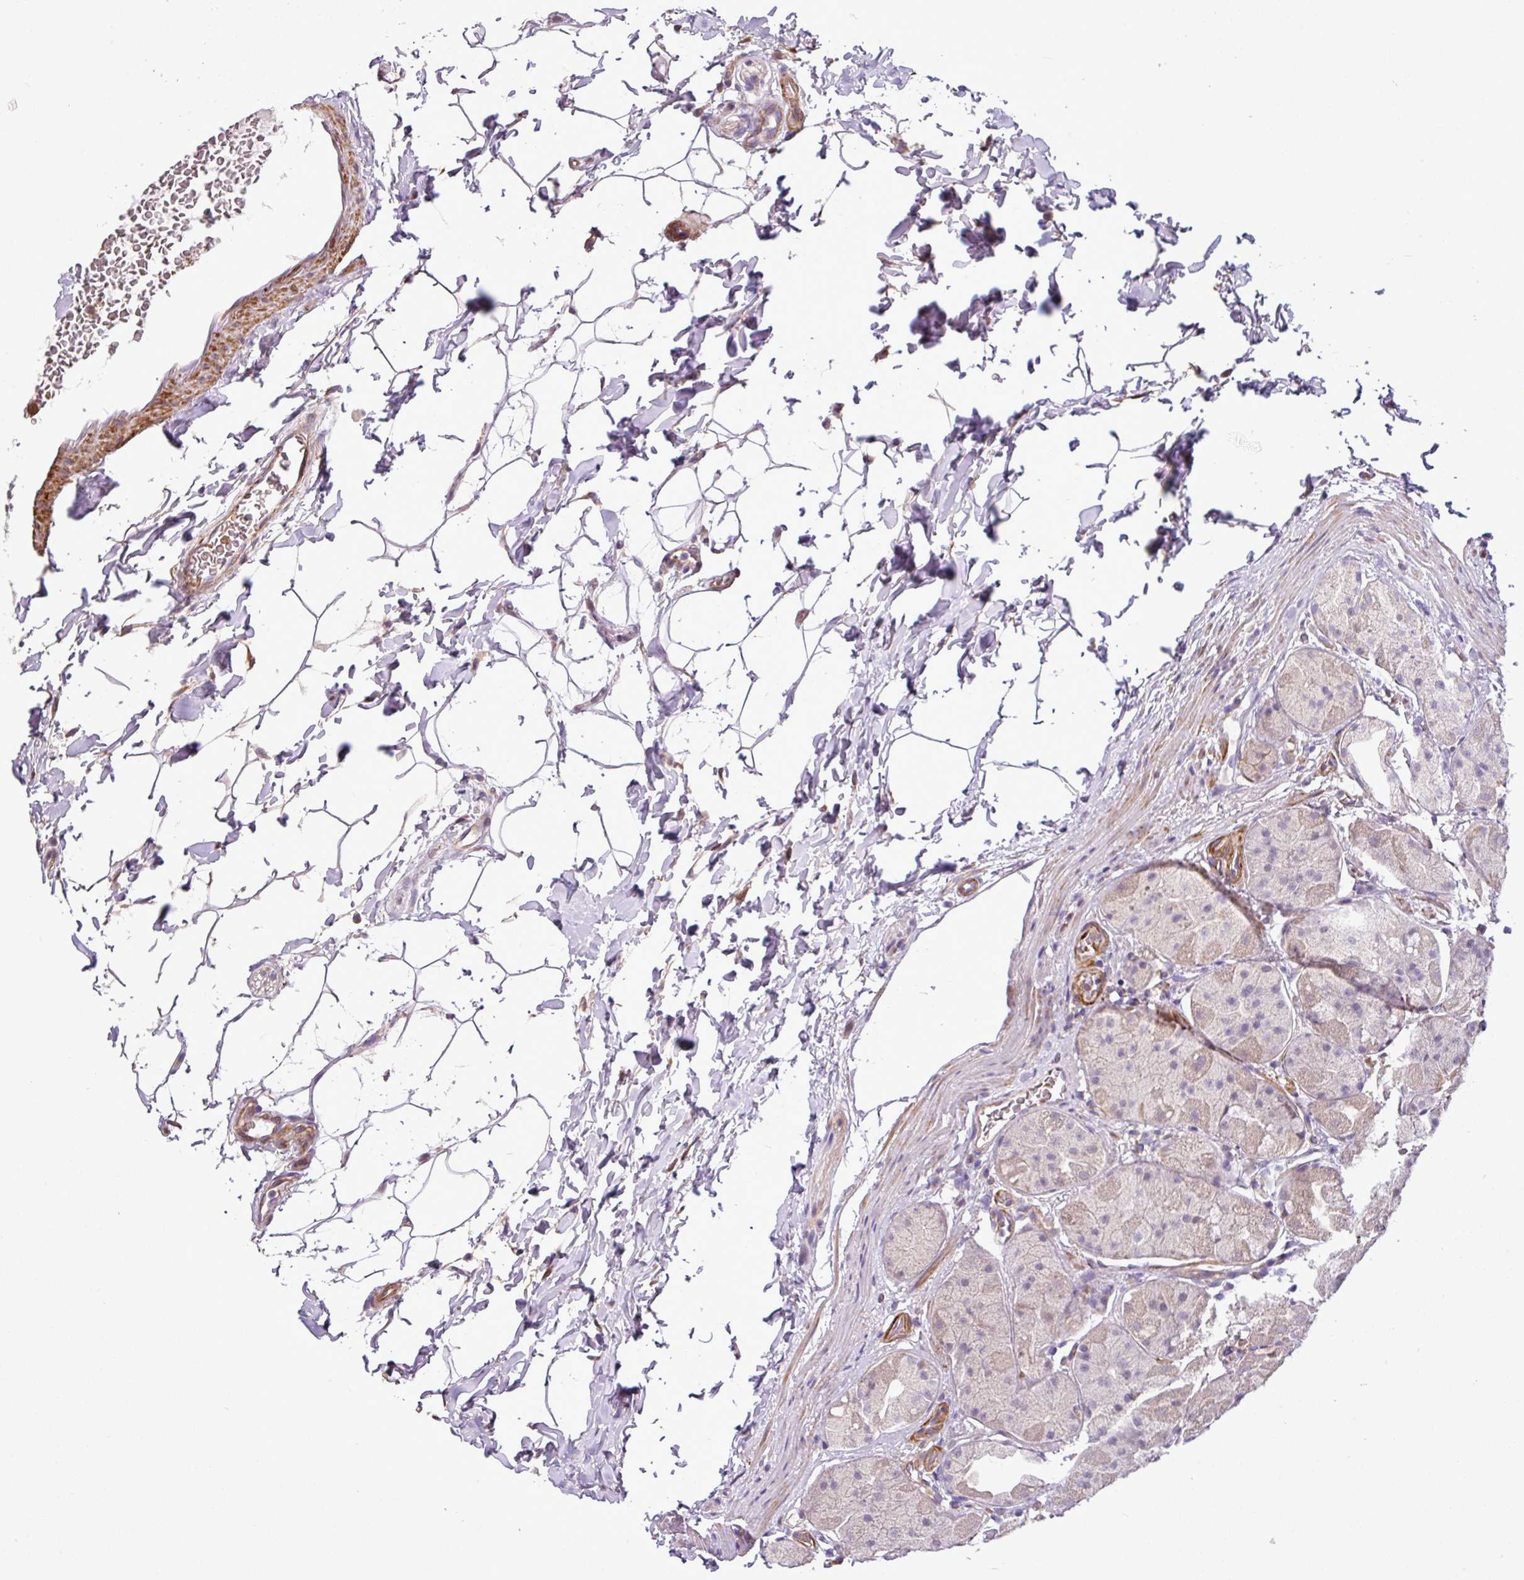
{"staining": {"intensity": "weak", "quantity": "<25%", "location": "cytoplasmic/membranous"}, "tissue": "stomach", "cell_type": "Glandular cells", "image_type": "normal", "snomed": [{"axis": "morphology", "description": "Normal tissue, NOS"}, {"axis": "topography", "description": "Stomach"}], "caption": "Human stomach stained for a protein using IHC demonstrates no positivity in glandular cells.", "gene": "NBEAL2", "patient": {"sex": "male", "age": 57}}